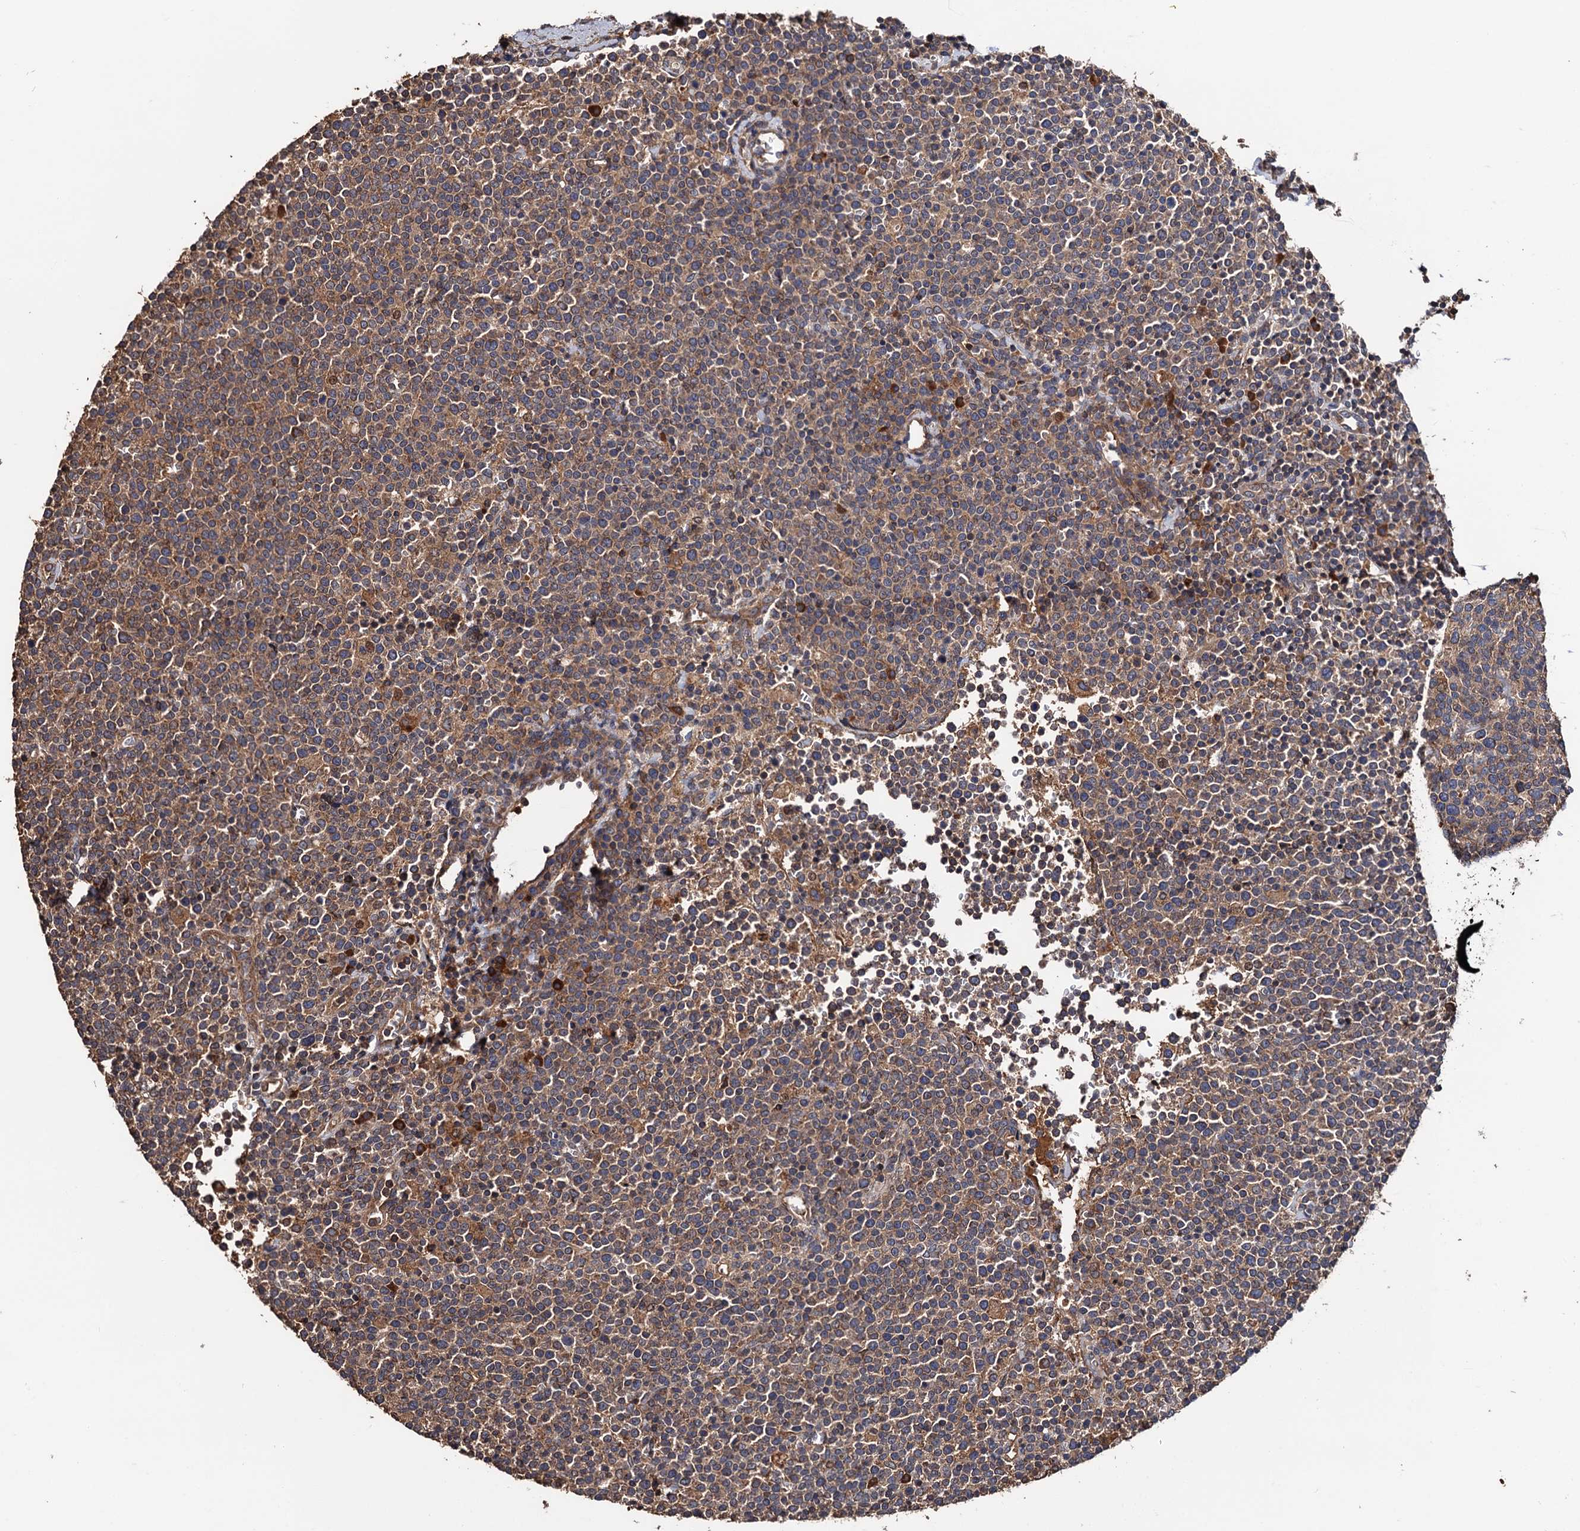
{"staining": {"intensity": "moderate", "quantity": ">75%", "location": "cytoplasmic/membranous"}, "tissue": "lymphoma", "cell_type": "Tumor cells", "image_type": "cancer", "snomed": [{"axis": "morphology", "description": "Malignant lymphoma, non-Hodgkin's type, High grade"}, {"axis": "topography", "description": "Lymph node"}], "caption": "This is an image of IHC staining of lymphoma, which shows moderate staining in the cytoplasmic/membranous of tumor cells.", "gene": "RGS11", "patient": {"sex": "male", "age": 61}}